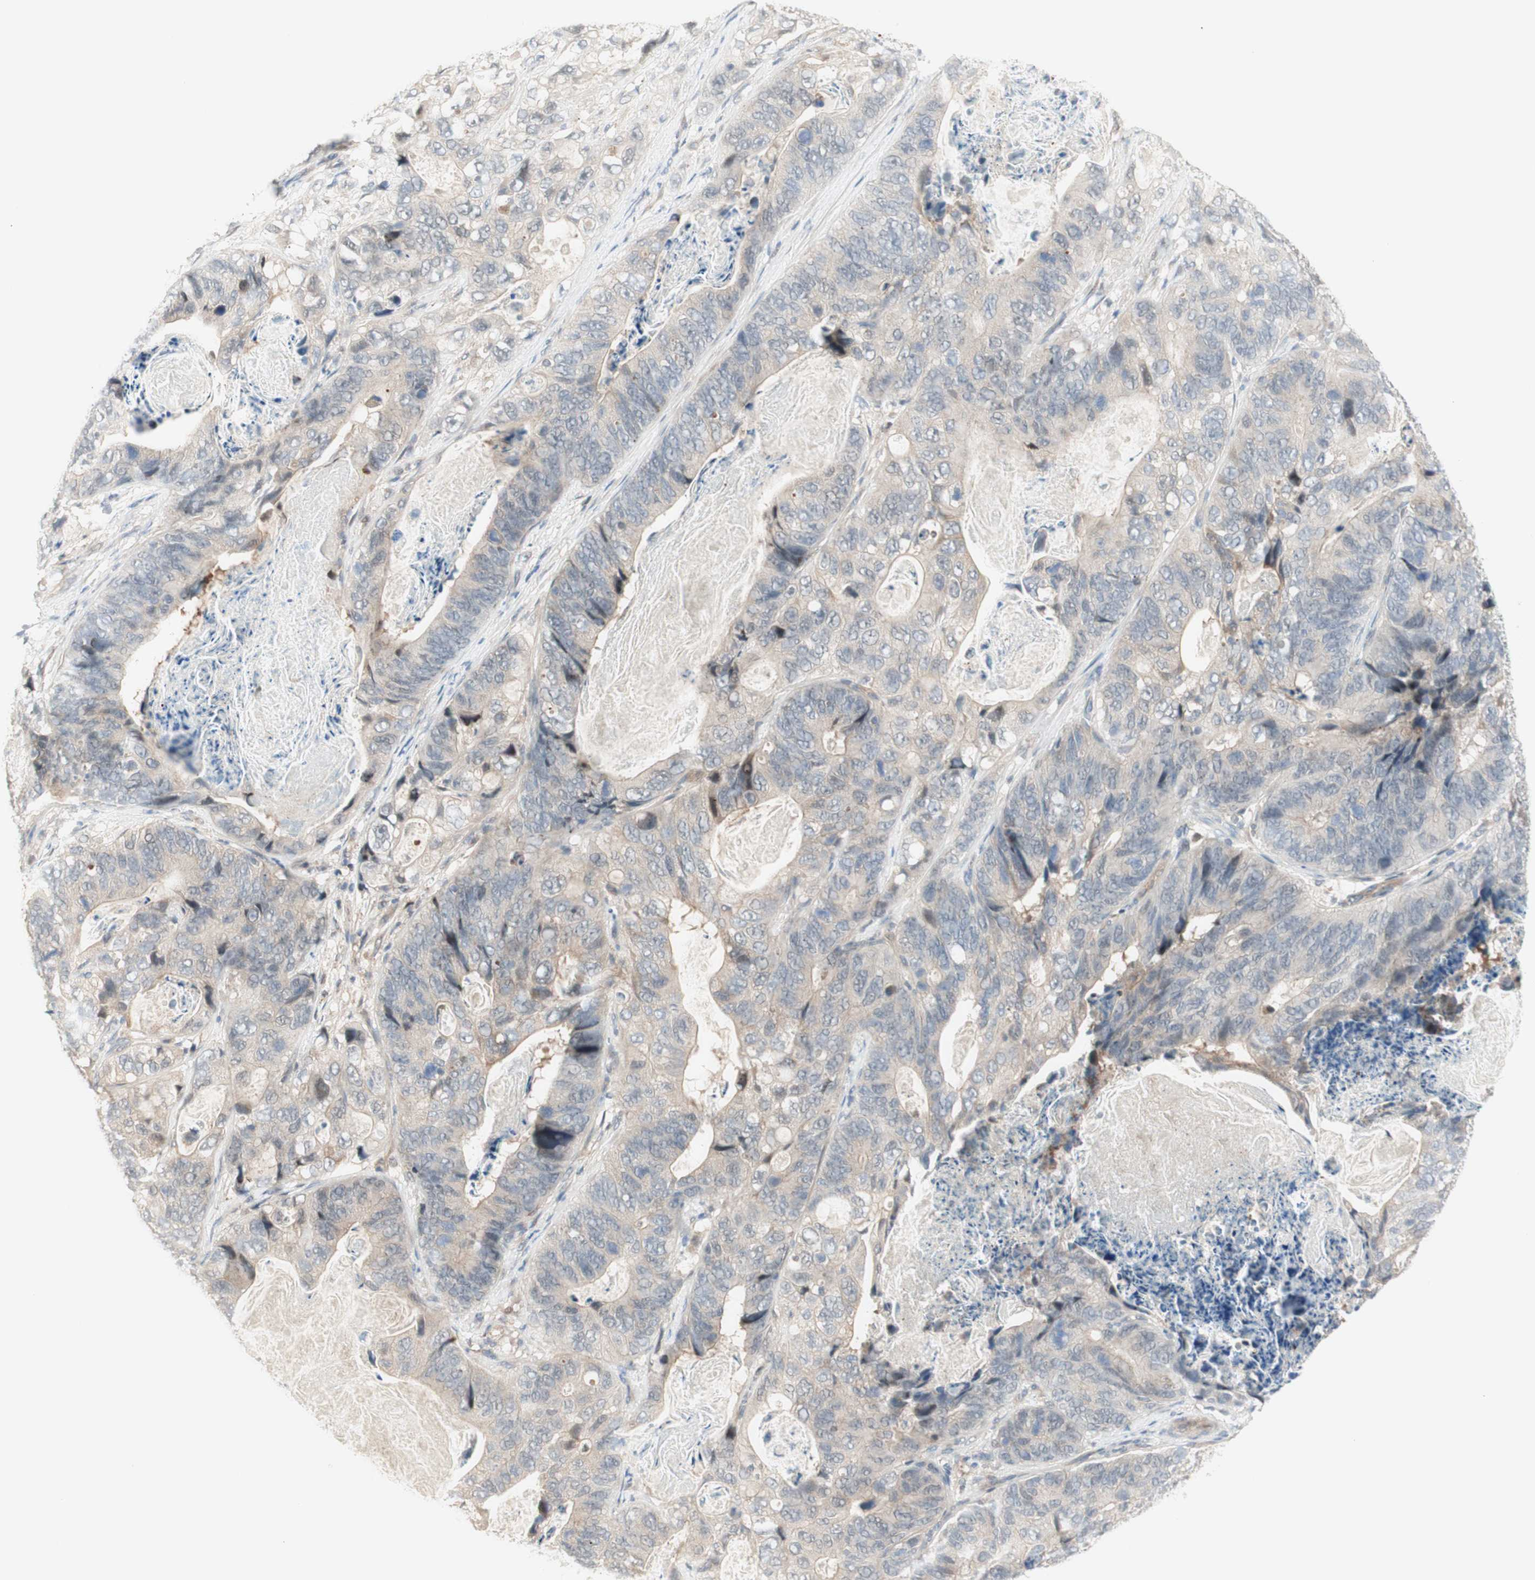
{"staining": {"intensity": "weak", "quantity": "<25%", "location": "nuclear"}, "tissue": "stomach cancer", "cell_type": "Tumor cells", "image_type": "cancer", "snomed": [{"axis": "morphology", "description": "Adenocarcinoma, NOS"}, {"axis": "topography", "description": "Stomach"}], "caption": "High power microscopy photomicrograph of an IHC photomicrograph of stomach cancer, revealing no significant expression in tumor cells.", "gene": "RFNG", "patient": {"sex": "female", "age": 89}}